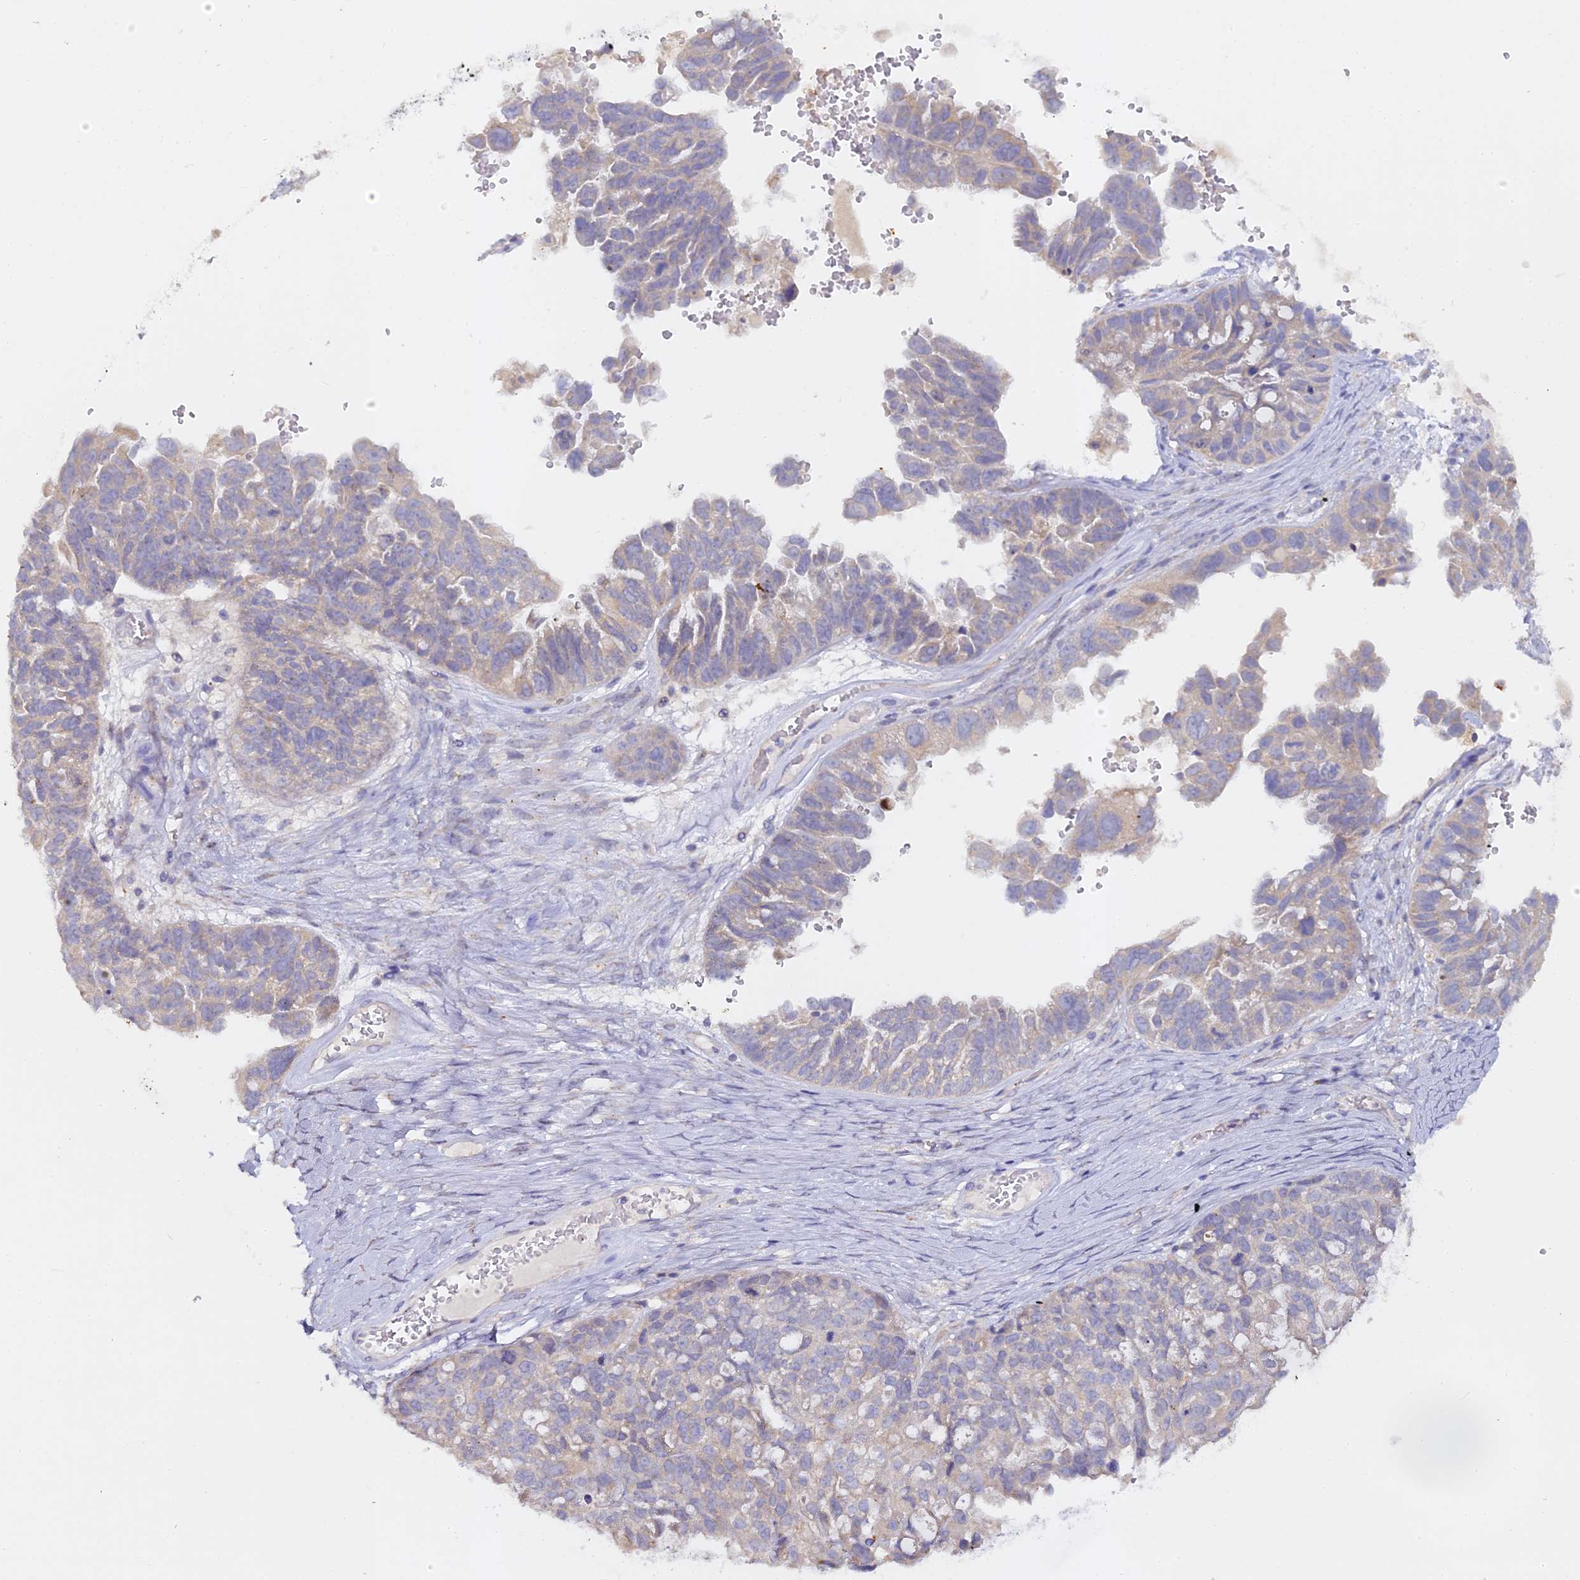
{"staining": {"intensity": "negative", "quantity": "none", "location": "none"}, "tissue": "ovarian cancer", "cell_type": "Tumor cells", "image_type": "cancer", "snomed": [{"axis": "morphology", "description": "Cystadenocarcinoma, serous, NOS"}, {"axis": "topography", "description": "Ovary"}], "caption": "This is a photomicrograph of immunohistochemistry (IHC) staining of ovarian serous cystadenocarcinoma, which shows no staining in tumor cells.", "gene": "DONSON", "patient": {"sex": "female", "age": 79}}